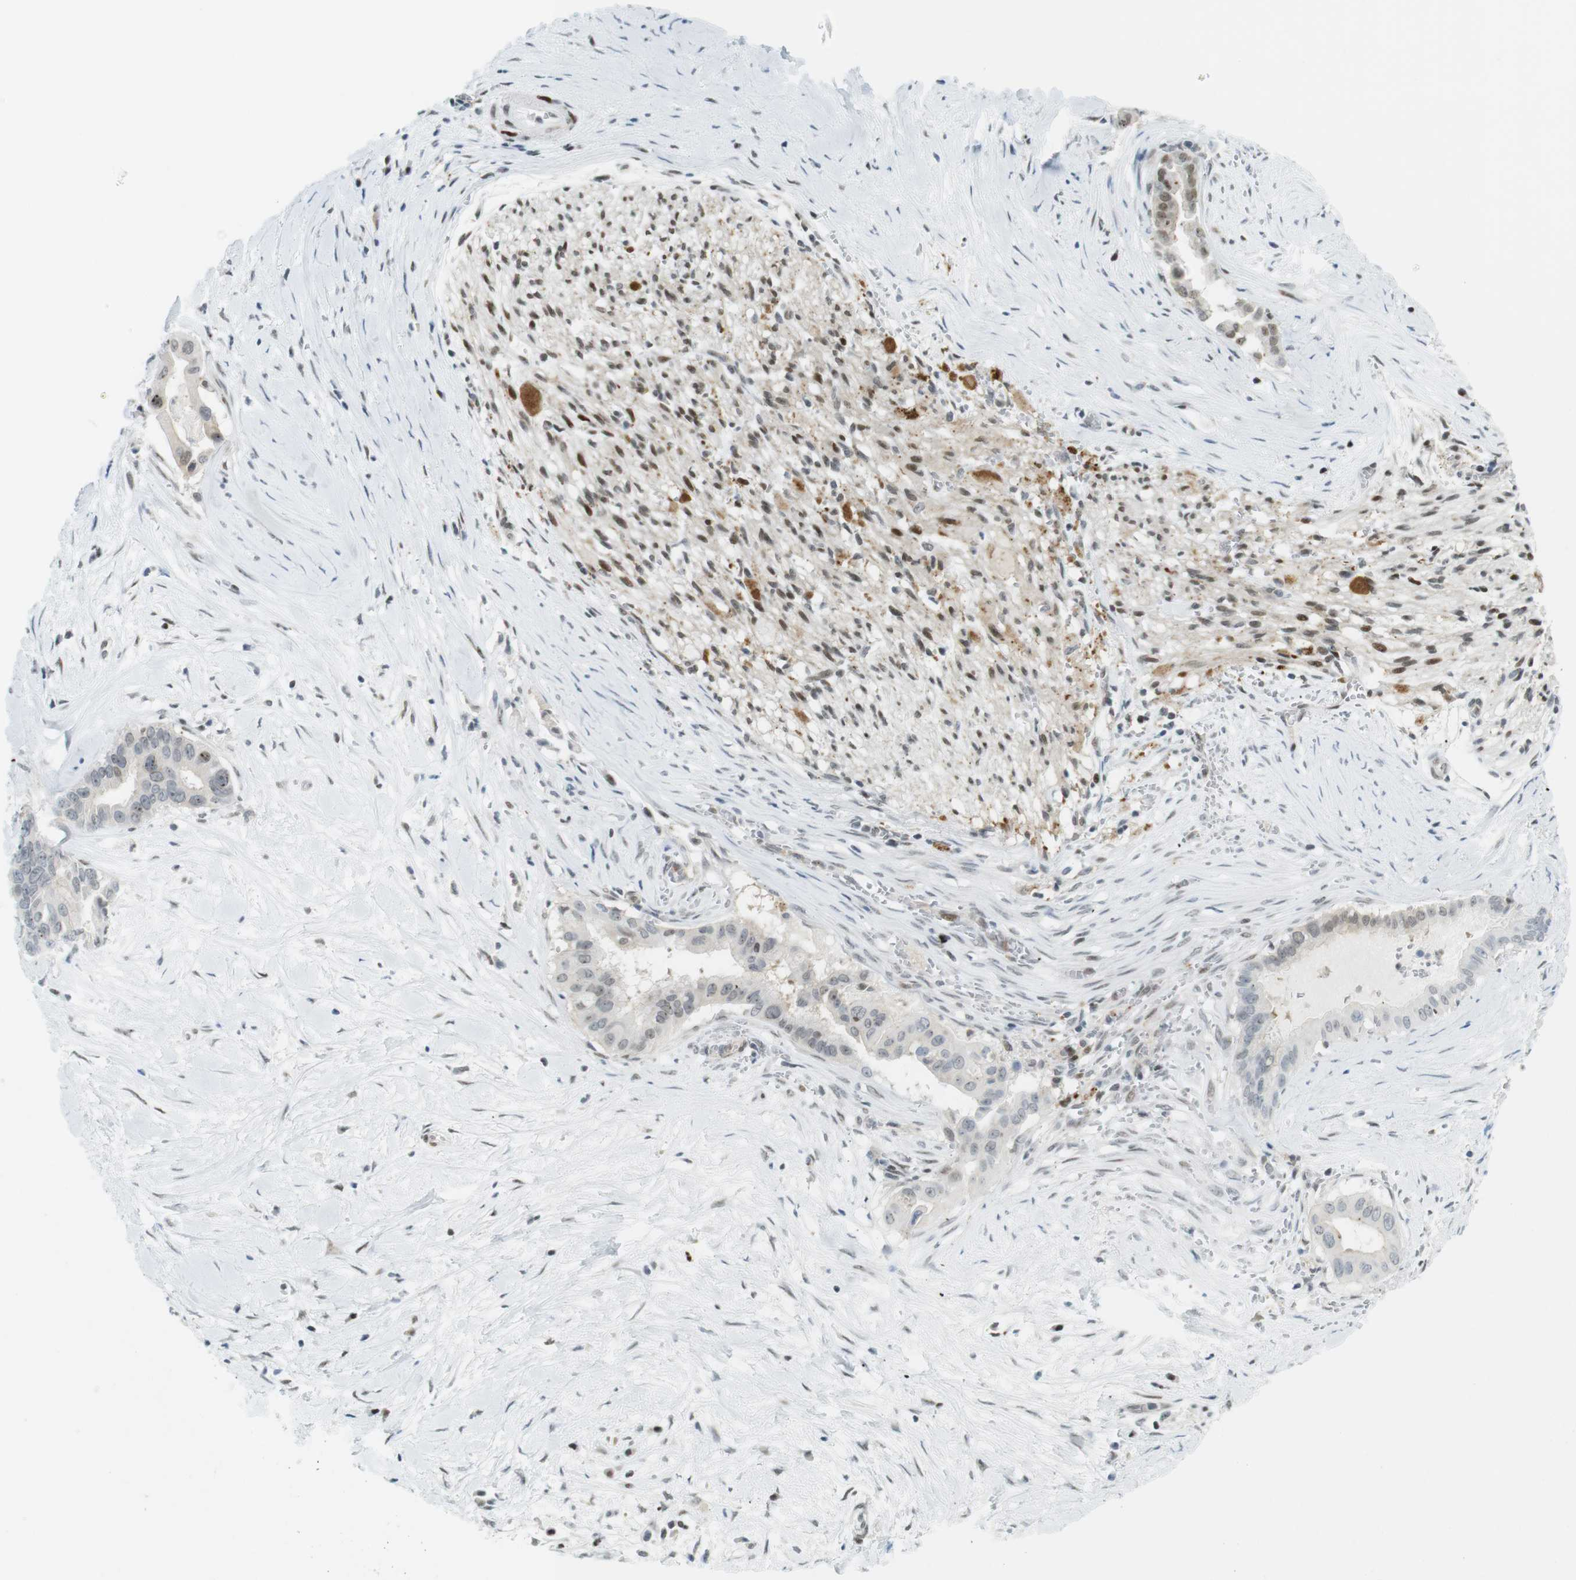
{"staining": {"intensity": "moderate", "quantity": "<25%", "location": "nuclear"}, "tissue": "pancreatic cancer", "cell_type": "Tumor cells", "image_type": "cancer", "snomed": [{"axis": "morphology", "description": "Adenocarcinoma, NOS"}, {"axis": "topography", "description": "Pancreas"}], "caption": "Tumor cells display moderate nuclear staining in about <25% of cells in pancreatic adenocarcinoma.", "gene": "UBB", "patient": {"sex": "male", "age": 55}}